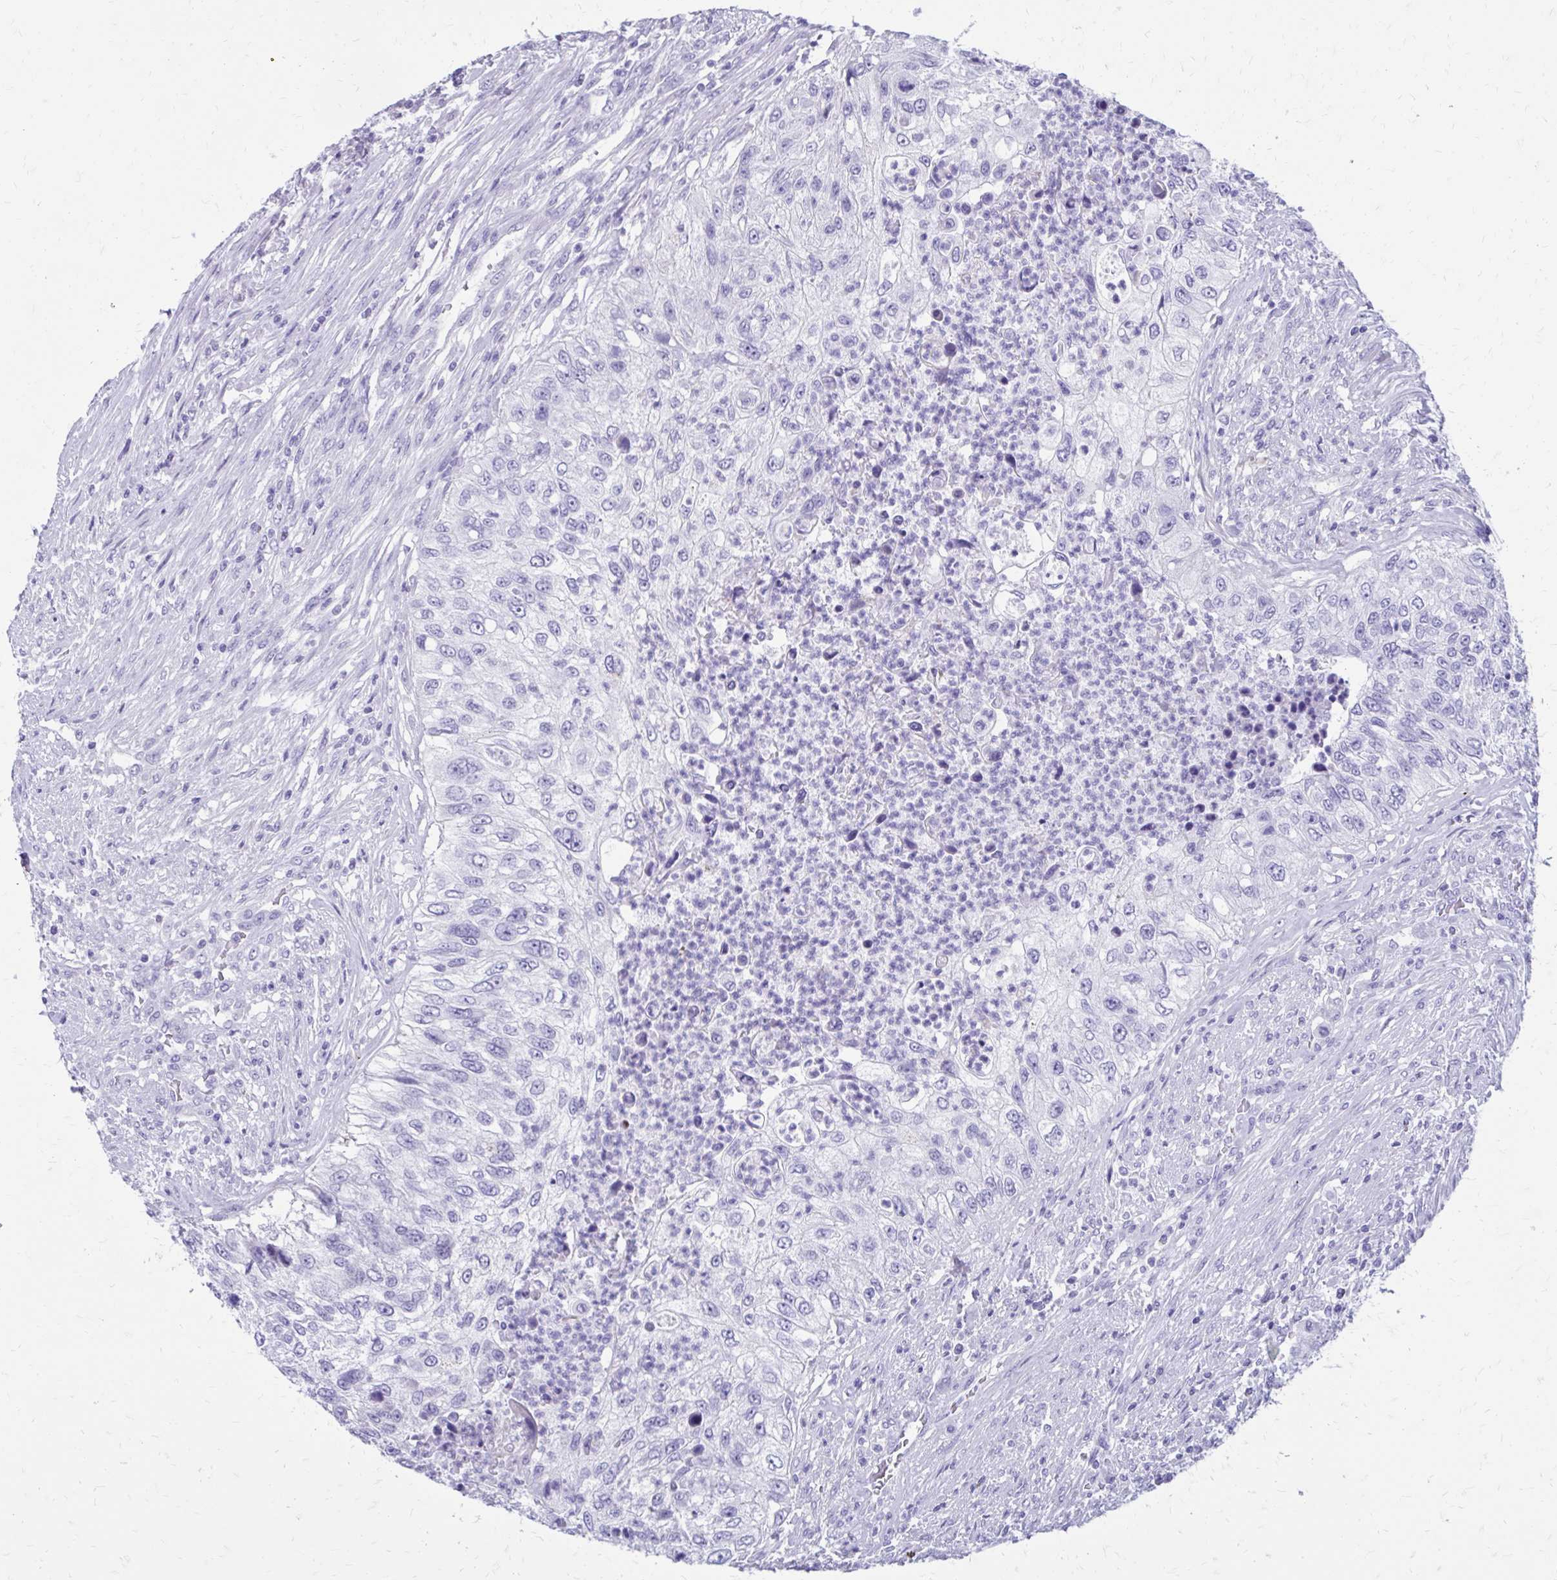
{"staining": {"intensity": "negative", "quantity": "none", "location": "none"}, "tissue": "urothelial cancer", "cell_type": "Tumor cells", "image_type": "cancer", "snomed": [{"axis": "morphology", "description": "Urothelial carcinoma, High grade"}, {"axis": "topography", "description": "Urinary bladder"}], "caption": "Immunohistochemical staining of urothelial cancer reveals no significant positivity in tumor cells.", "gene": "SATL1", "patient": {"sex": "female", "age": 60}}